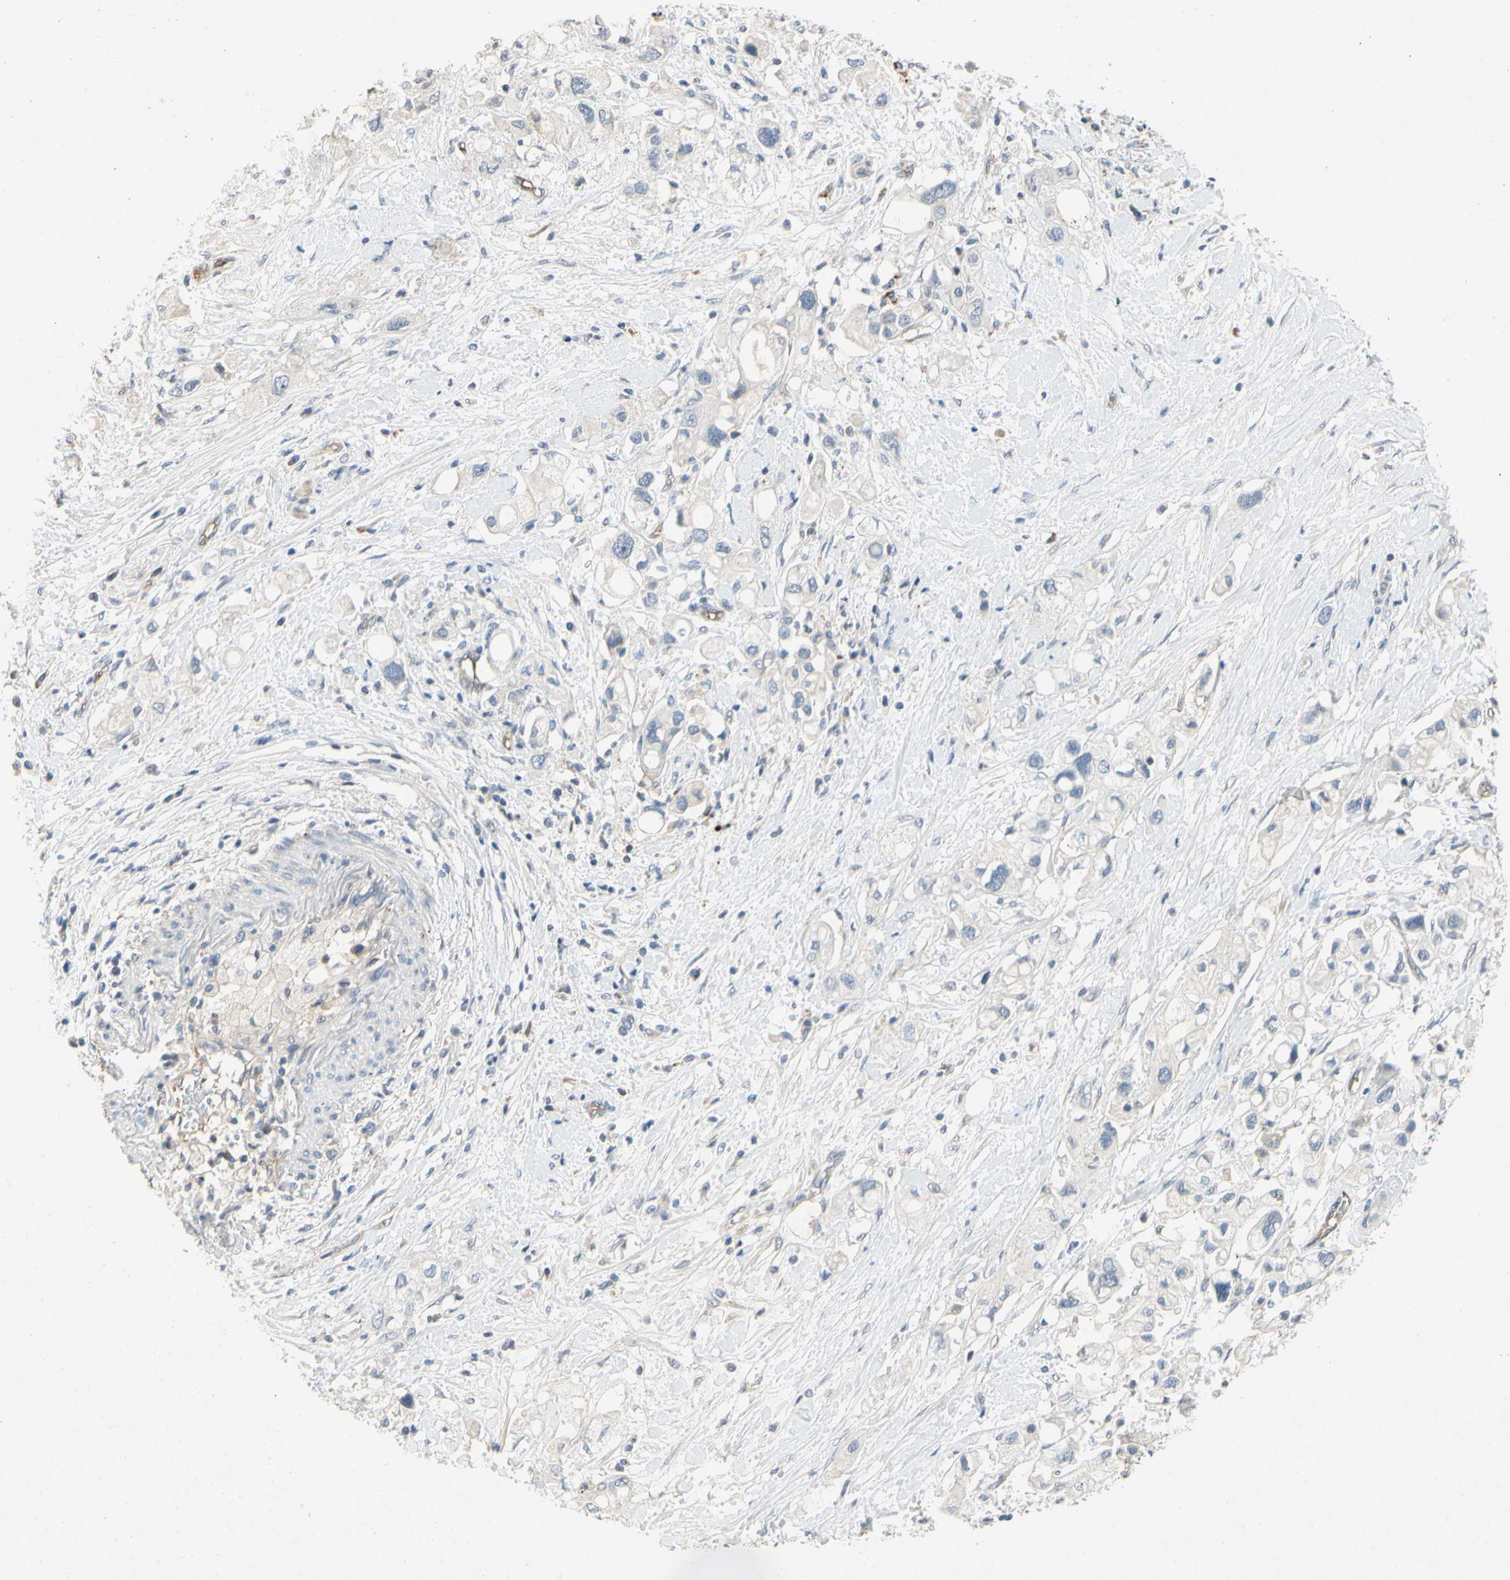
{"staining": {"intensity": "negative", "quantity": "none", "location": "none"}, "tissue": "pancreatic cancer", "cell_type": "Tumor cells", "image_type": "cancer", "snomed": [{"axis": "morphology", "description": "Adenocarcinoma, NOS"}, {"axis": "topography", "description": "Pancreas"}], "caption": "Photomicrograph shows no protein expression in tumor cells of pancreatic cancer tissue.", "gene": "ALPL", "patient": {"sex": "female", "age": 56}}